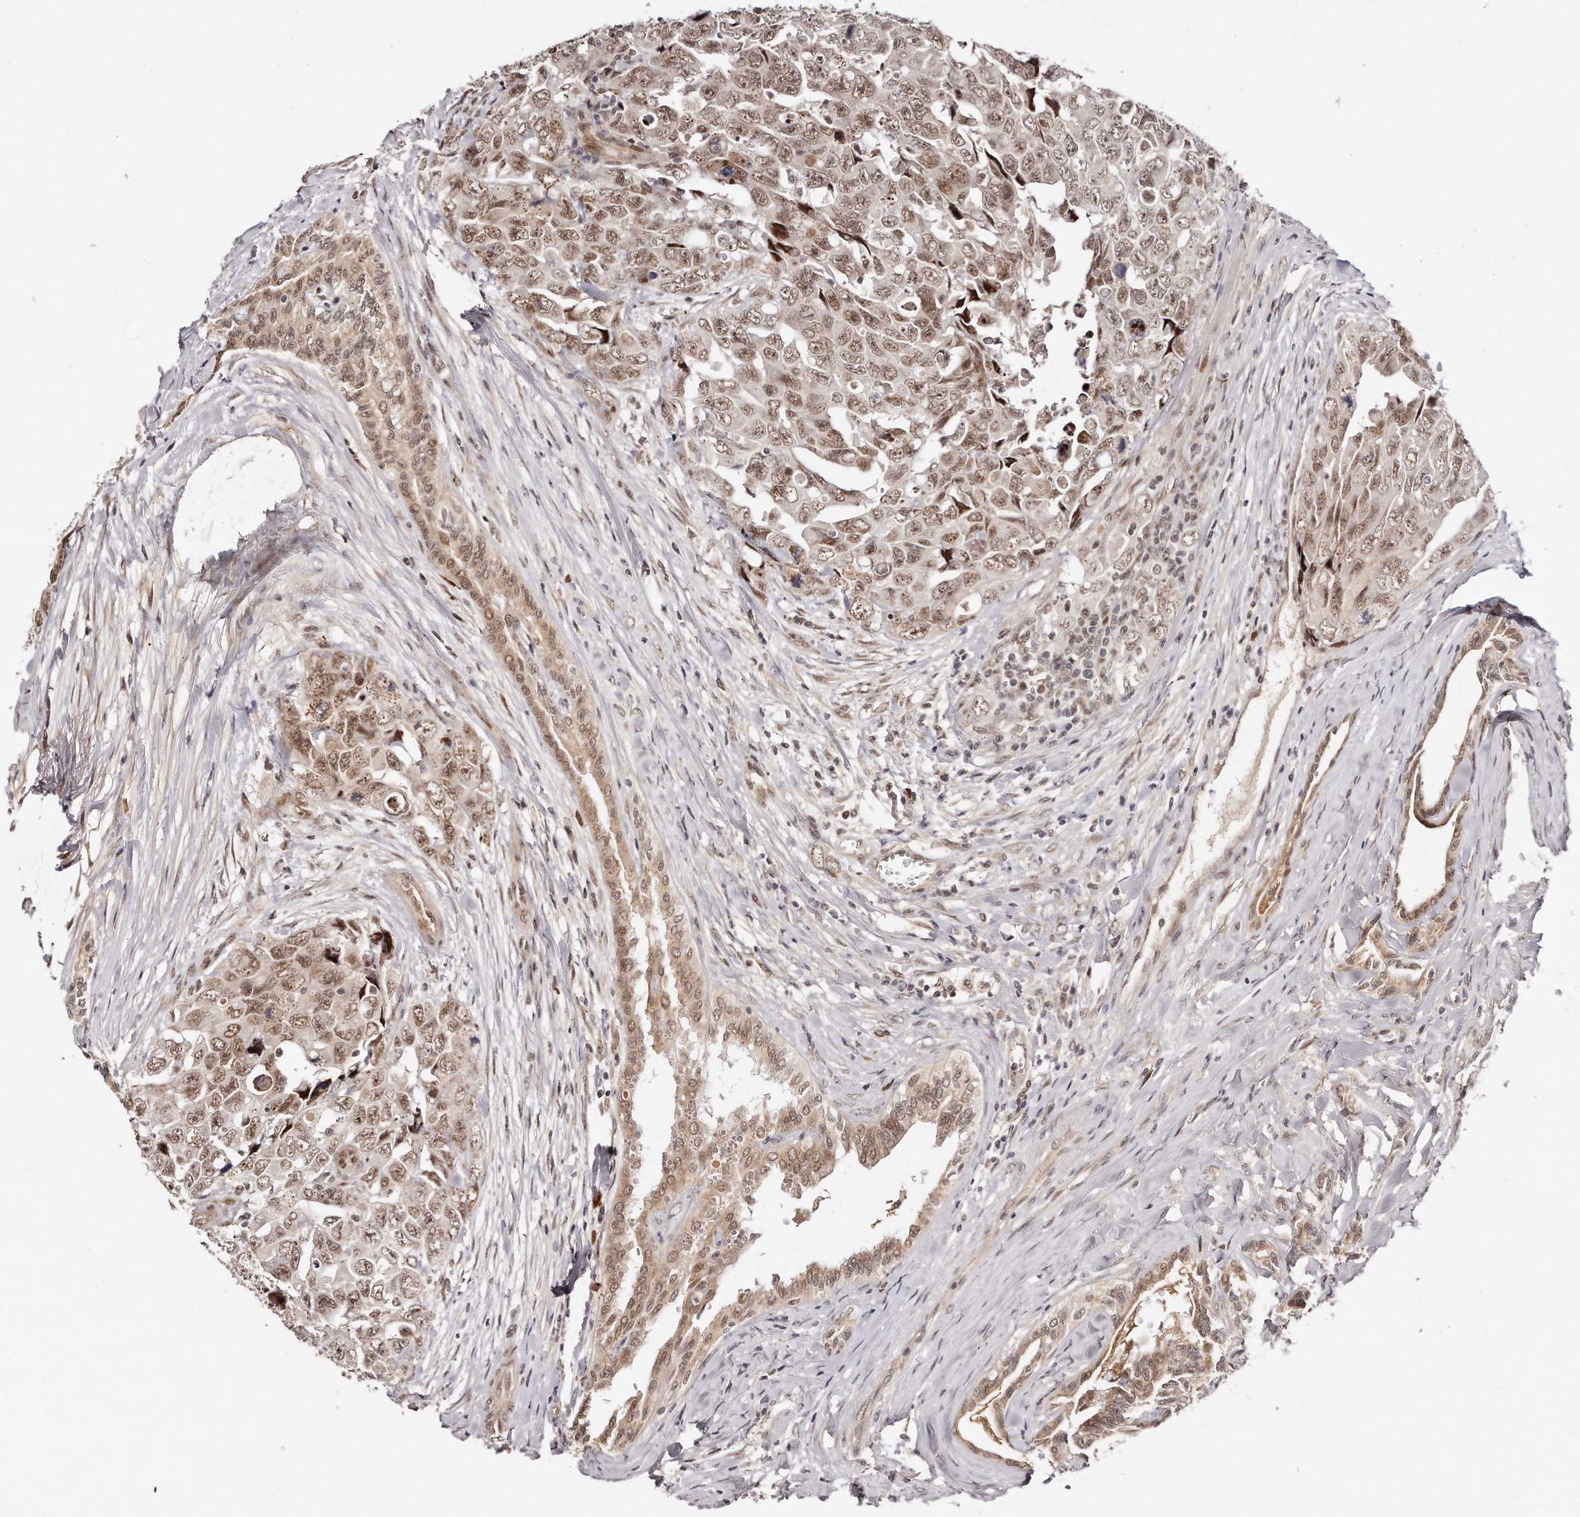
{"staining": {"intensity": "weak", "quantity": ">75%", "location": "nuclear"}, "tissue": "testis cancer", "cell_type": "Tumor cells", "image_type": "cancer", "snomed": [{"axis": "morphology", "description": "Carcinoma, Embryonal, NOS"}, {"axis": "topography", "description": "Testis"}], "caption": "Immunohistochemical staining of human testis cancer (embryonal carcinoma) reveals low levels of weak nuclear staining in approximately >75% of tumor cells.", "gene": "SOX4", "patient": {"sex": "male", "age": 28}}